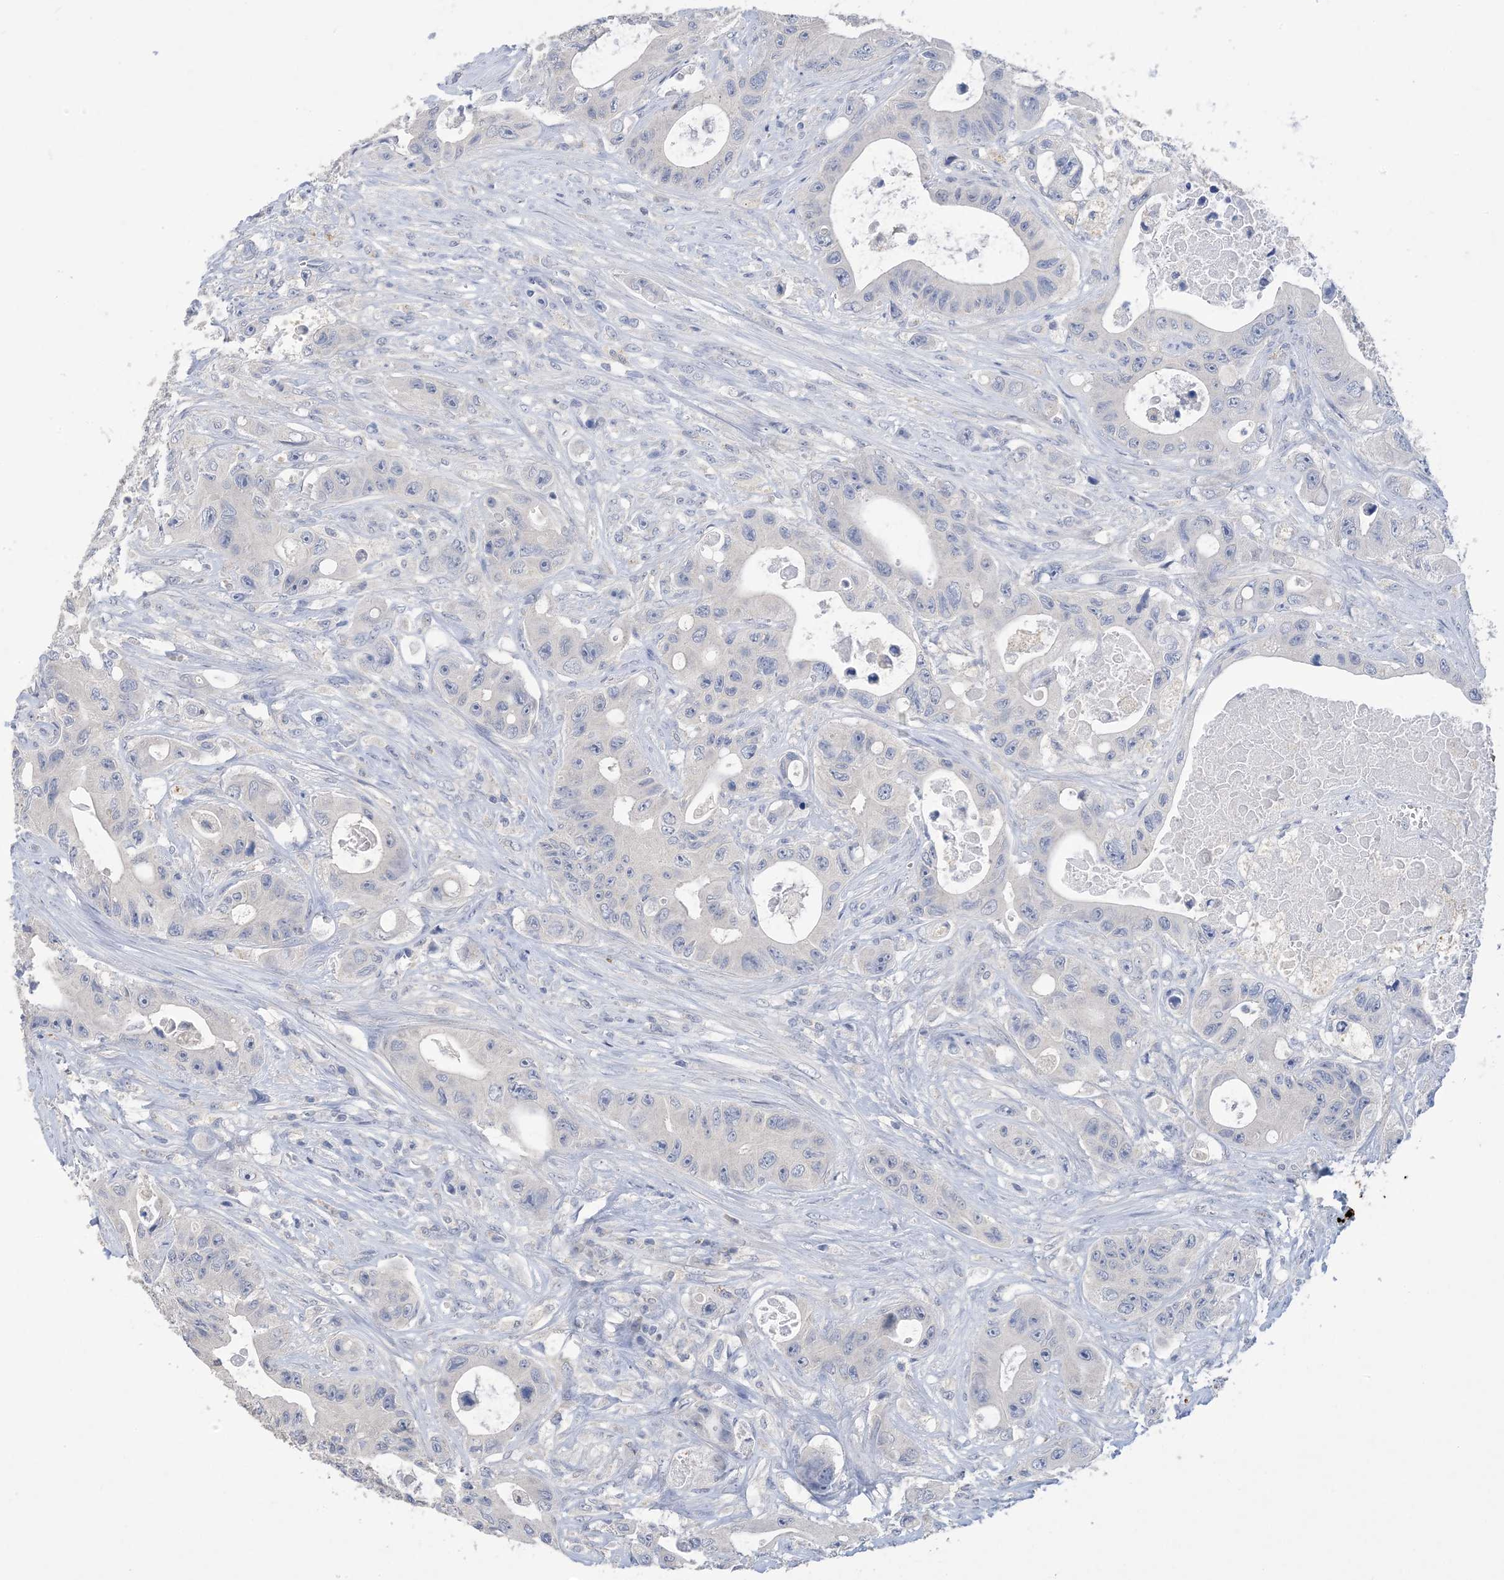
{"staining": {"intensity": "negative", "quantity": "none", "location": "none"}, "tissue": "colorectal cancer", "cell_type": "Tumor cells", "image_type": "cancer", "snomed": [{"axis": "morphology", "description": "Adenocarcinoma, NOS"}, {"axis": "topography", "description": "Colon"}], "caption": "Tumor cells are negative for protein expression in human colorectal cancer. (DAB (3,3'-diaminobenzidine) immunohistochemistry visualized using brightfield microscopy, high magnification).", "gene": "DSC3", "patient": {"sex": "female", "age": 46}}